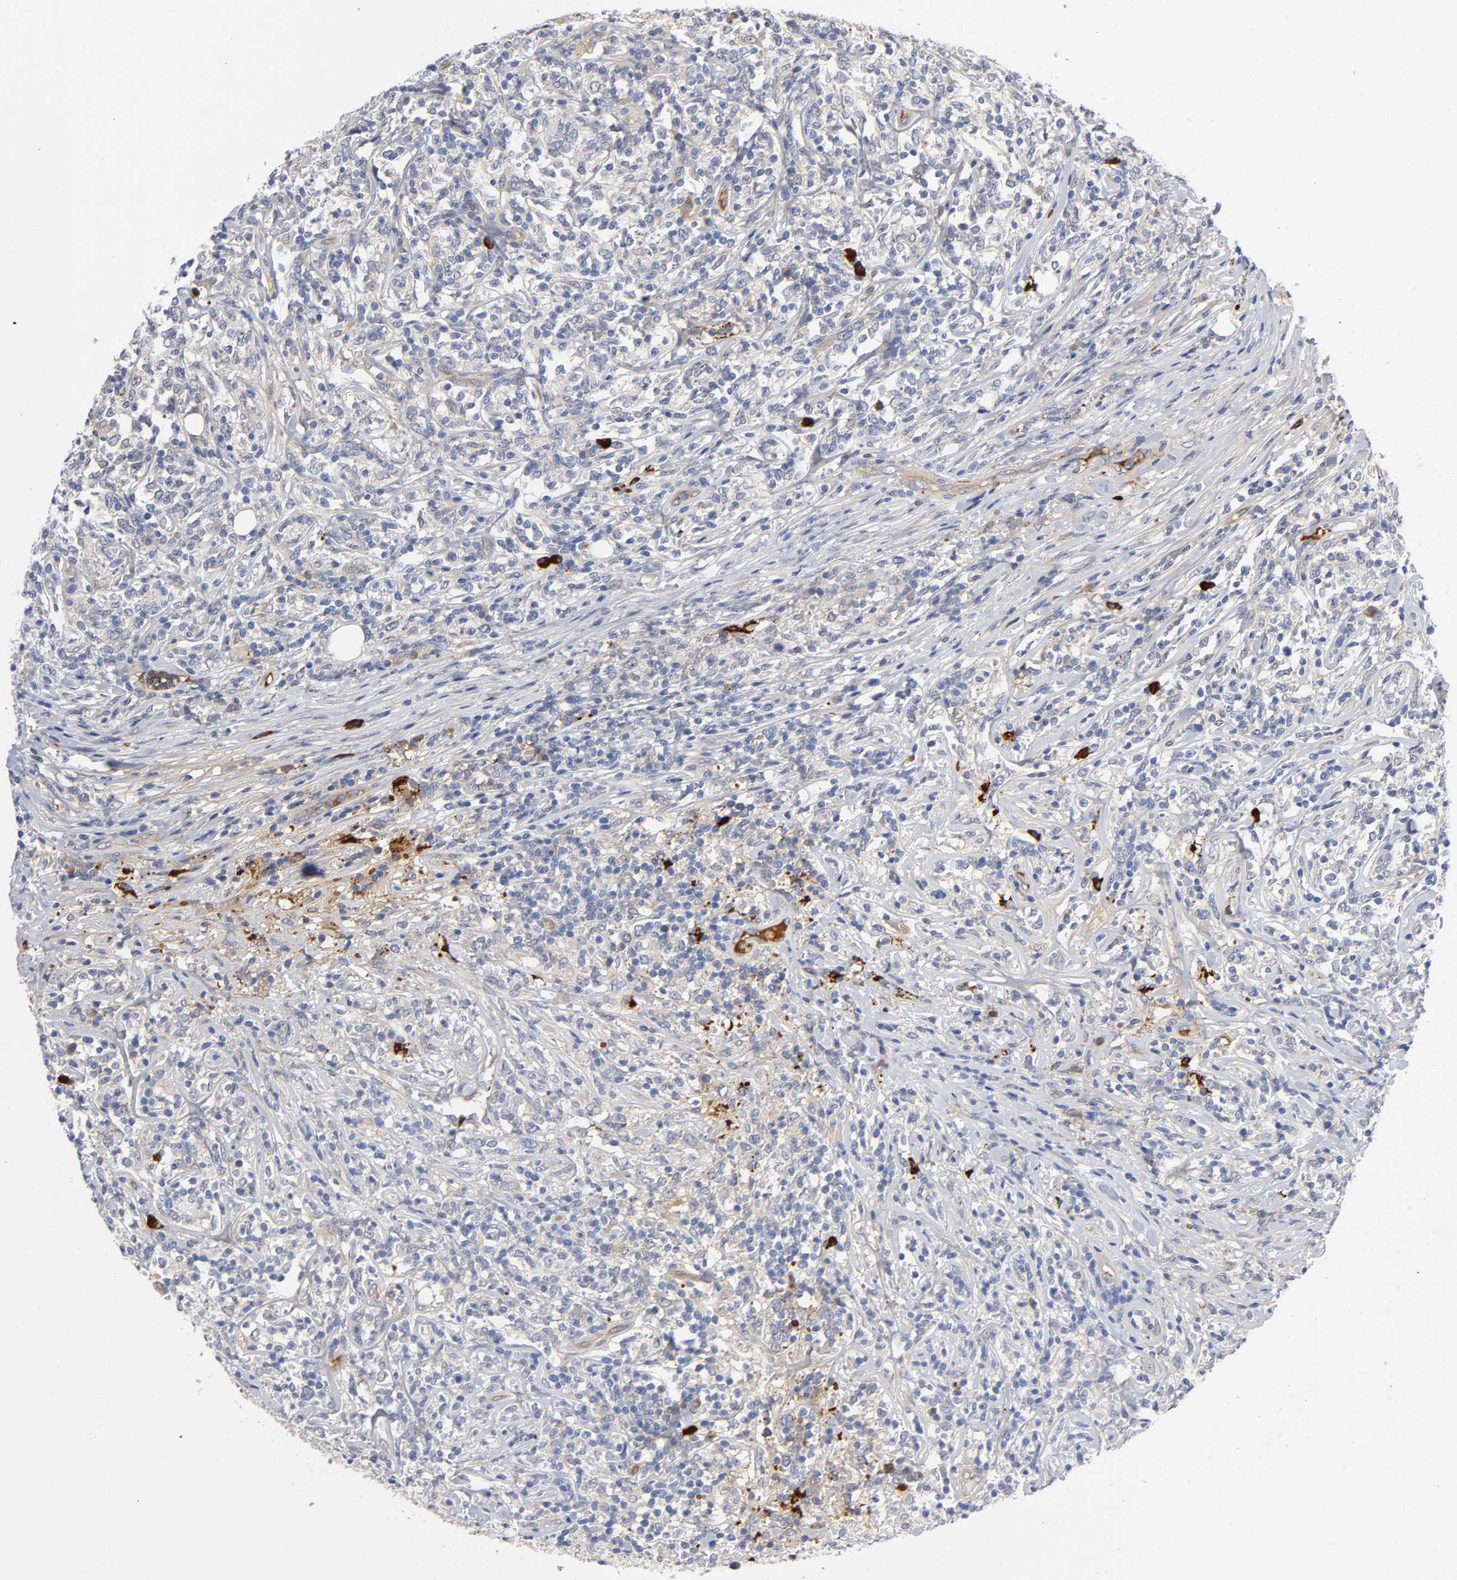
{"staining": {"intensity": "moderate", "quantity": "25%-75%", "location": "cytoplasmic/membranous"}, "tissue": "lymphoma", "cell_type": "Tumor cells", "image_type": "cancer", "snomed": [{"axis": "morphology", "description": "Malignant lymphoma, non-Hodgkin's type, High grade"}, {"axis": "topography", "description": "Lymph node"}], "caption": "The image demonstrates staining of high-grade malignant lymphoma, non-Hodgkin's type, revealing moderate cytoplasmic/membranous protein expression (brown color) within tumor cells.", "gene": "NOVA1", "patient": {"sex": "female", "age": 84}}